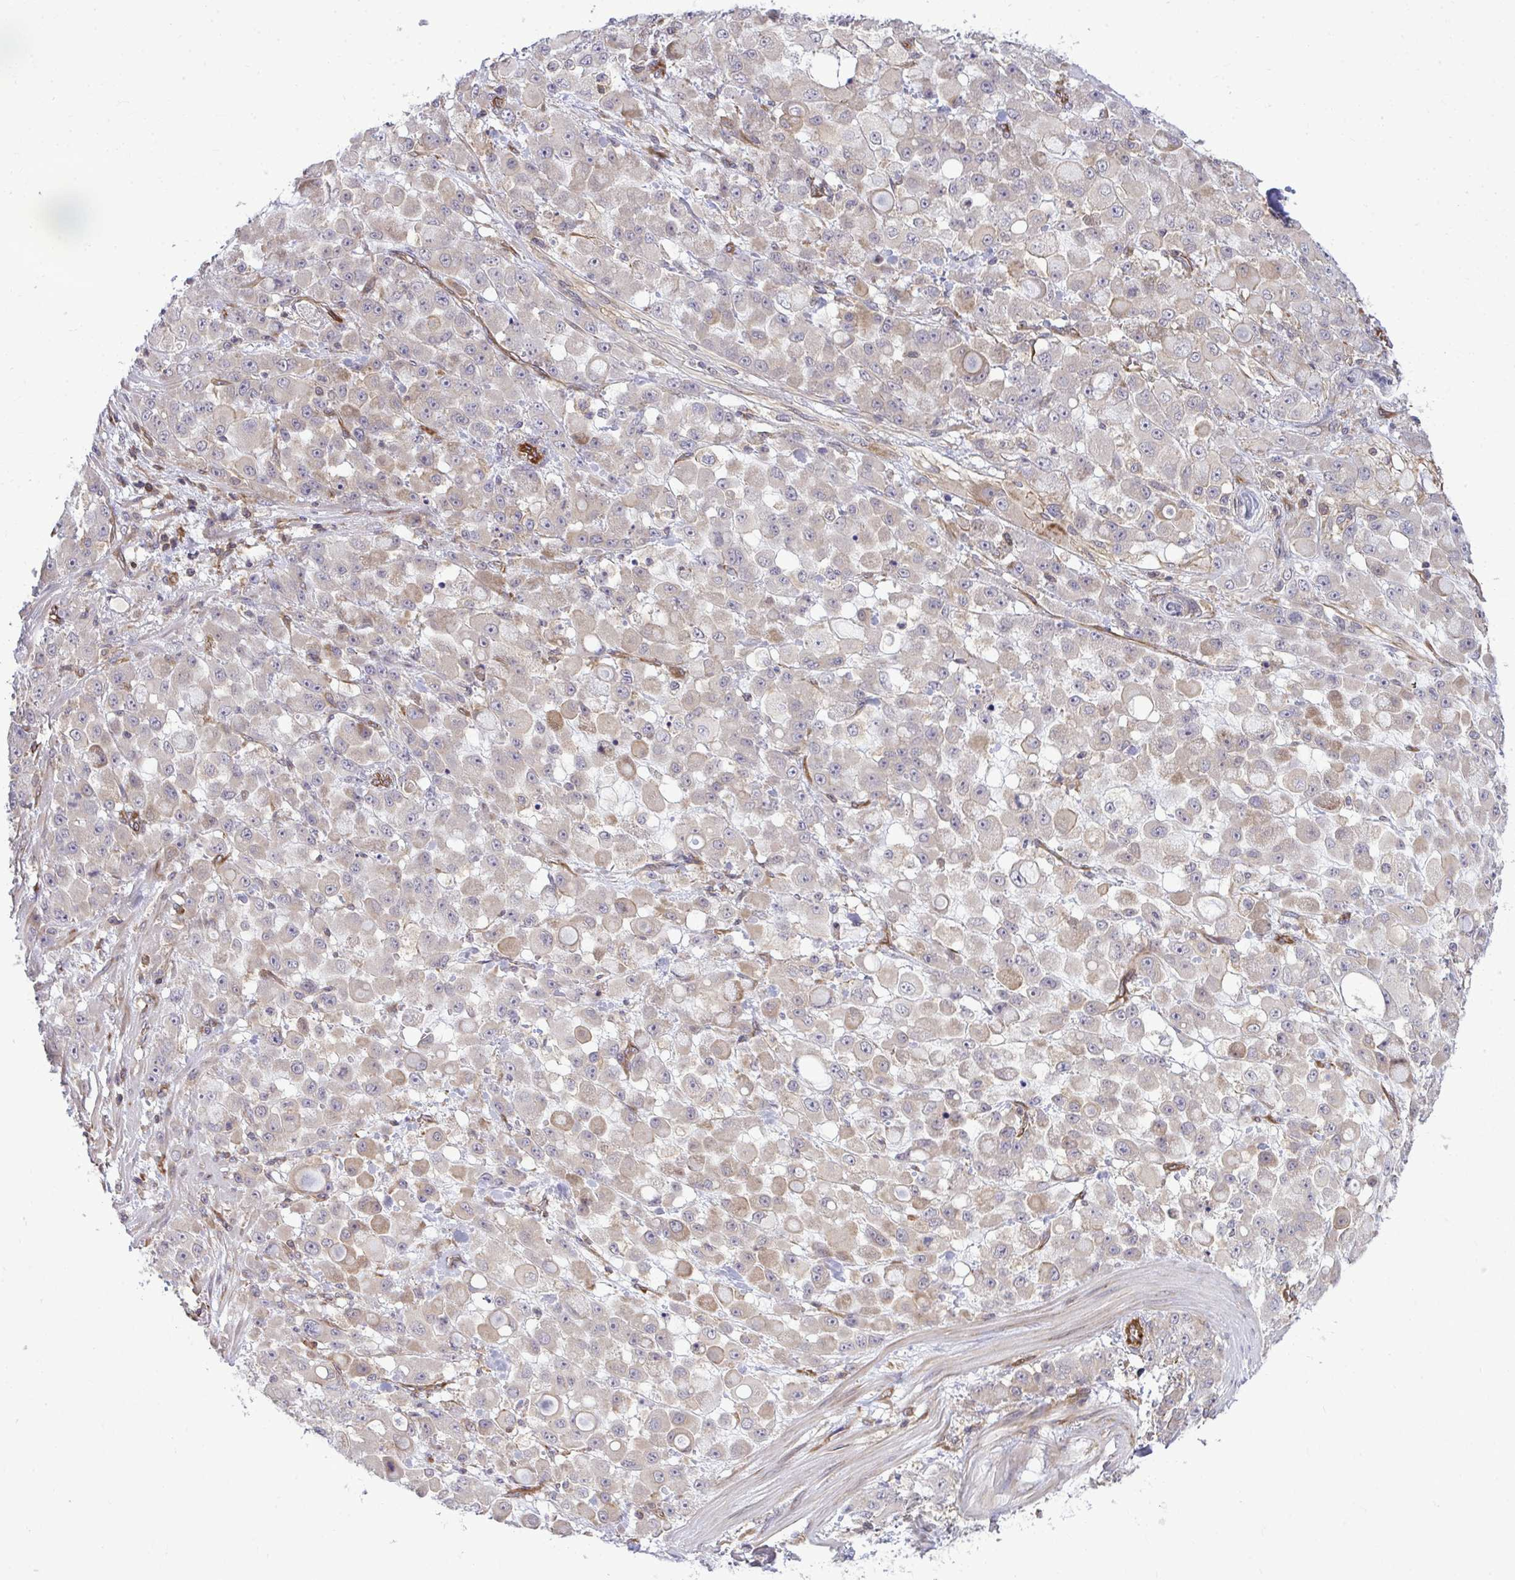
{"staining": {"intensity": "weak", "quantity": ">75%", "location": "cytoplasmic/membranous"}, "tissue": "stomach cancer", "cell_type": "Tumor cells", "image_type": "cancer", "snomed": [{"axis": "morphology", "description": "Adenocarcinoma, NOS"}, {"axis": "topography", "description": "Stomach"}], "caption": "This is an image of IHC staining of stomach cancer (adenocarcinoma), which shows weak positivity in the cytoplasmic/membranous of tumor cells.", "gene": "FUT10", "patient": {"sex": "female", "age": 76}}